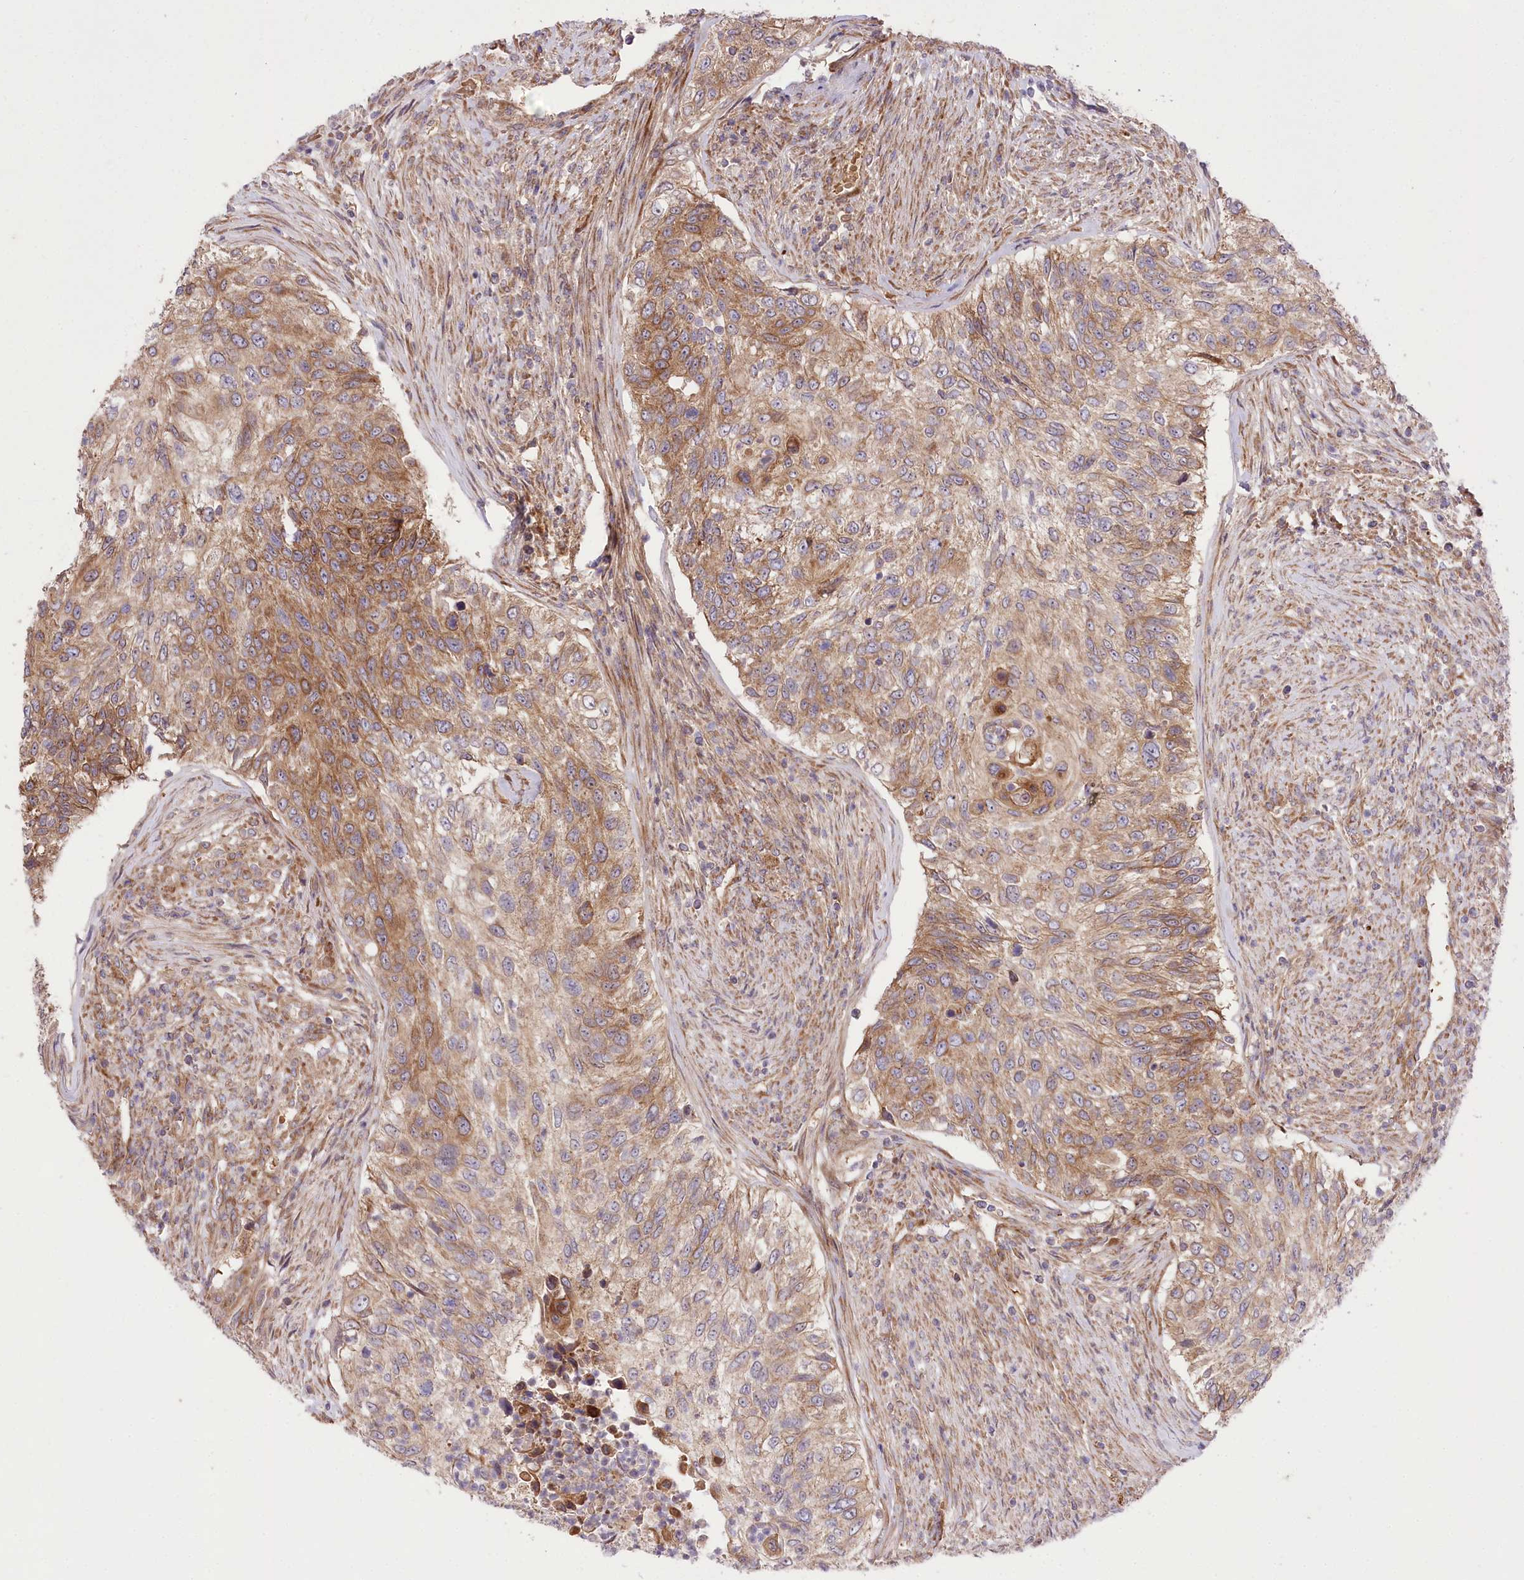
{"staining": {"intensity": "moderate", "quantity": ">75%", "location": "cytoplasmic/membranous"}, "tissue": "urothelial cancer", "cell_type": "Tumor cells", "image_type": "cancer", "snomed": [{"axis": "morphology", "description": "Urothelial carcinoma, High grade"}, {"axis": "topography", "description": "Urinary bladder"}], "caption": "High-grade urothelial carcinoma was stained to show a protein in brown. There is medium levels of moderate cytoplasmic/membranous positivity in about >75% of tumor cells.", "gene": "TRUB1", "patient": {"sex": "female", "age": 60}}